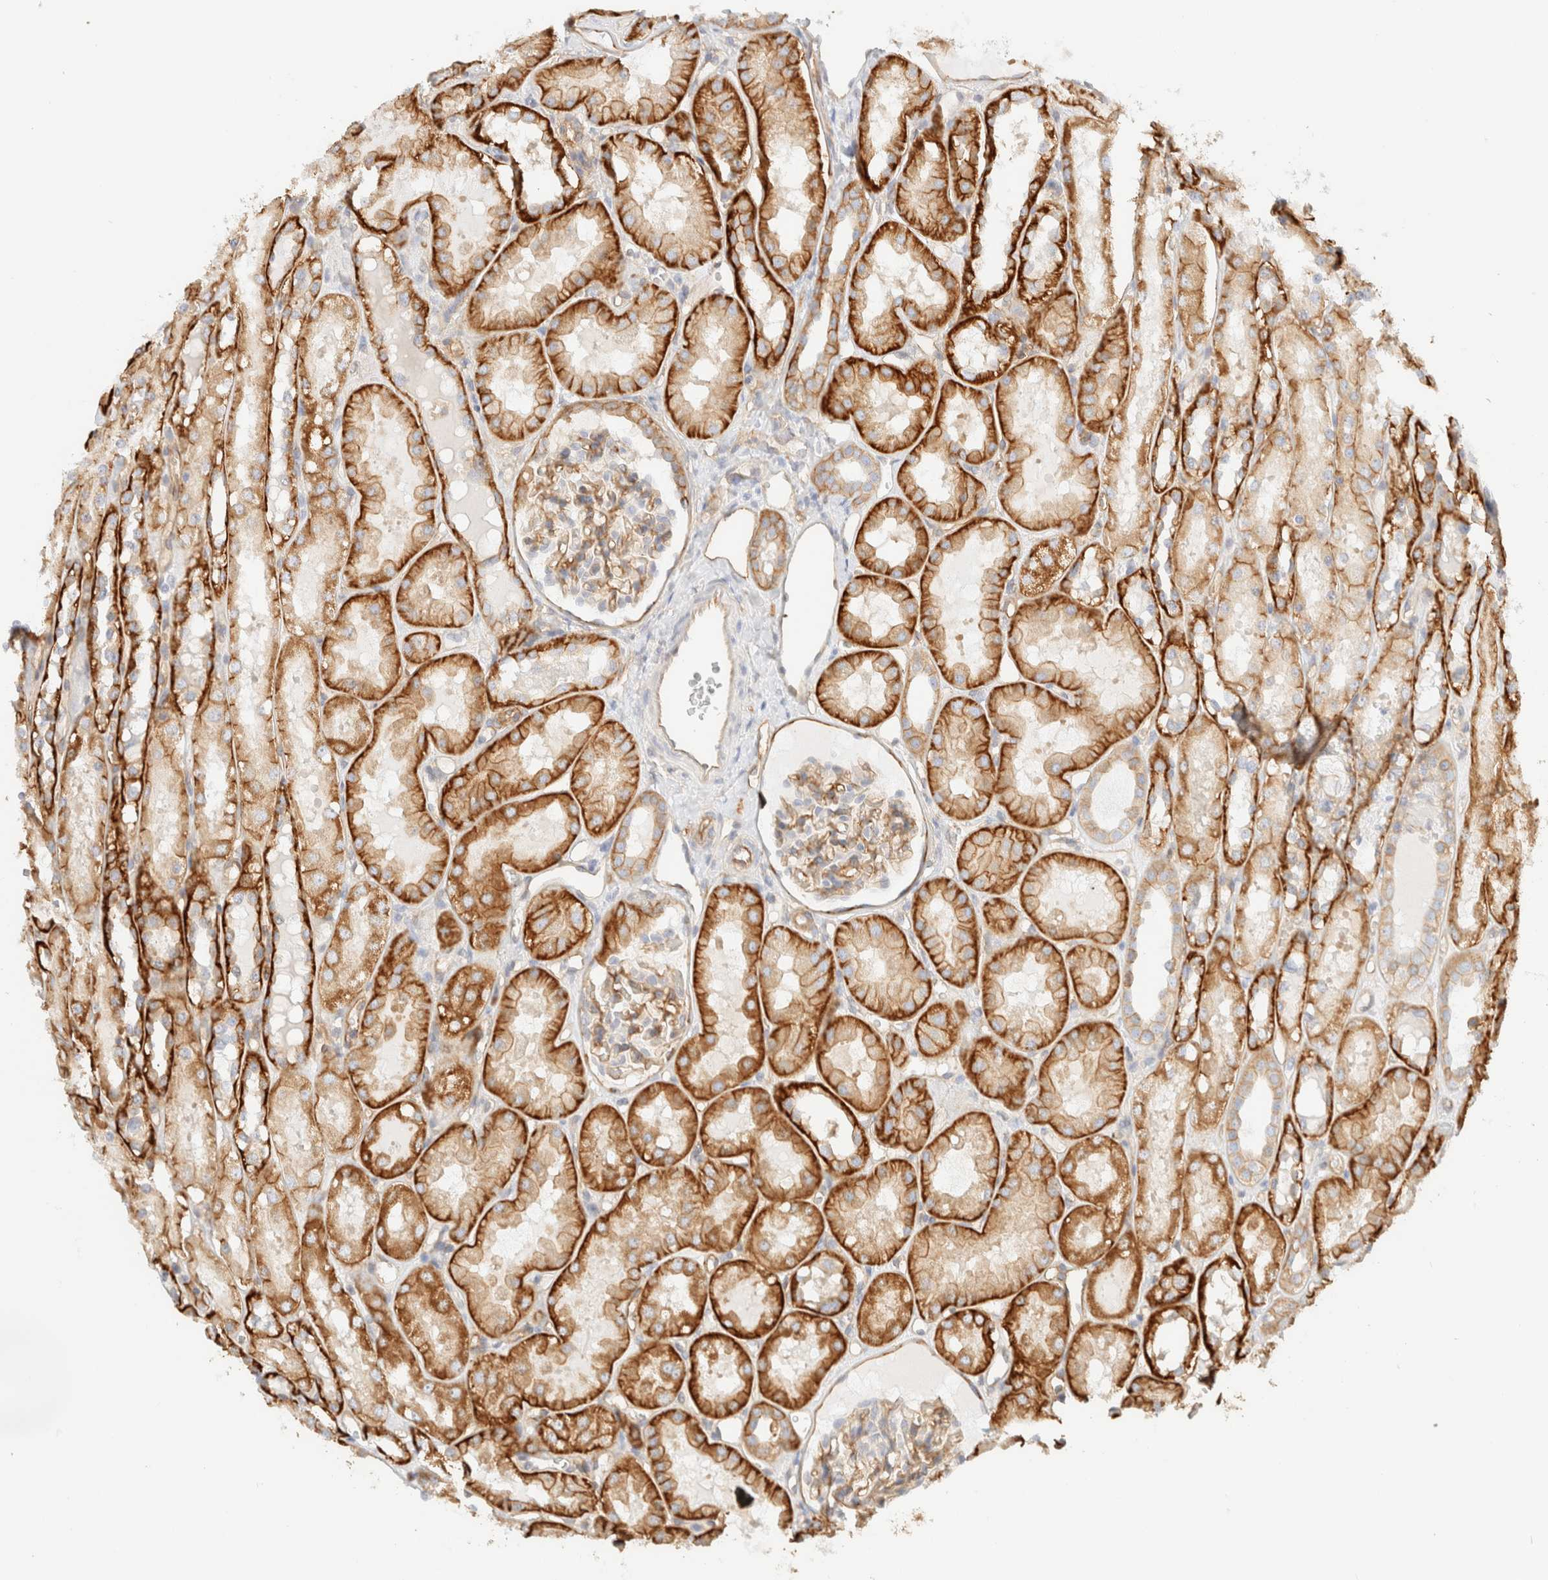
{"staining": {"intensity": "moderate", "quantity": ">75%", "location": "cytoplasmic/membranous"}, "tissue": "kidney", "cell_type": "Cells in glomeruli", "image_type": "normal", "snomed": [{"axis": "morphology", "description": "Normal tissue, NOS"}, {"axis": "topography", "description": "Kidney"}, {"axis": "topography", "description": "Urinary bladder"}], "caption": "The photomicrograph displays immunohistochemical staining of benign kidney. There is moderate cytoplasmic/membranous positivity is appreciated in about >75% of cells in glomeruli. (brown staining indicates protein expression, while blue staining denotes nuclei).", "gene": "CYB5R4", "patient": {"sex": "male", "age": 16}}